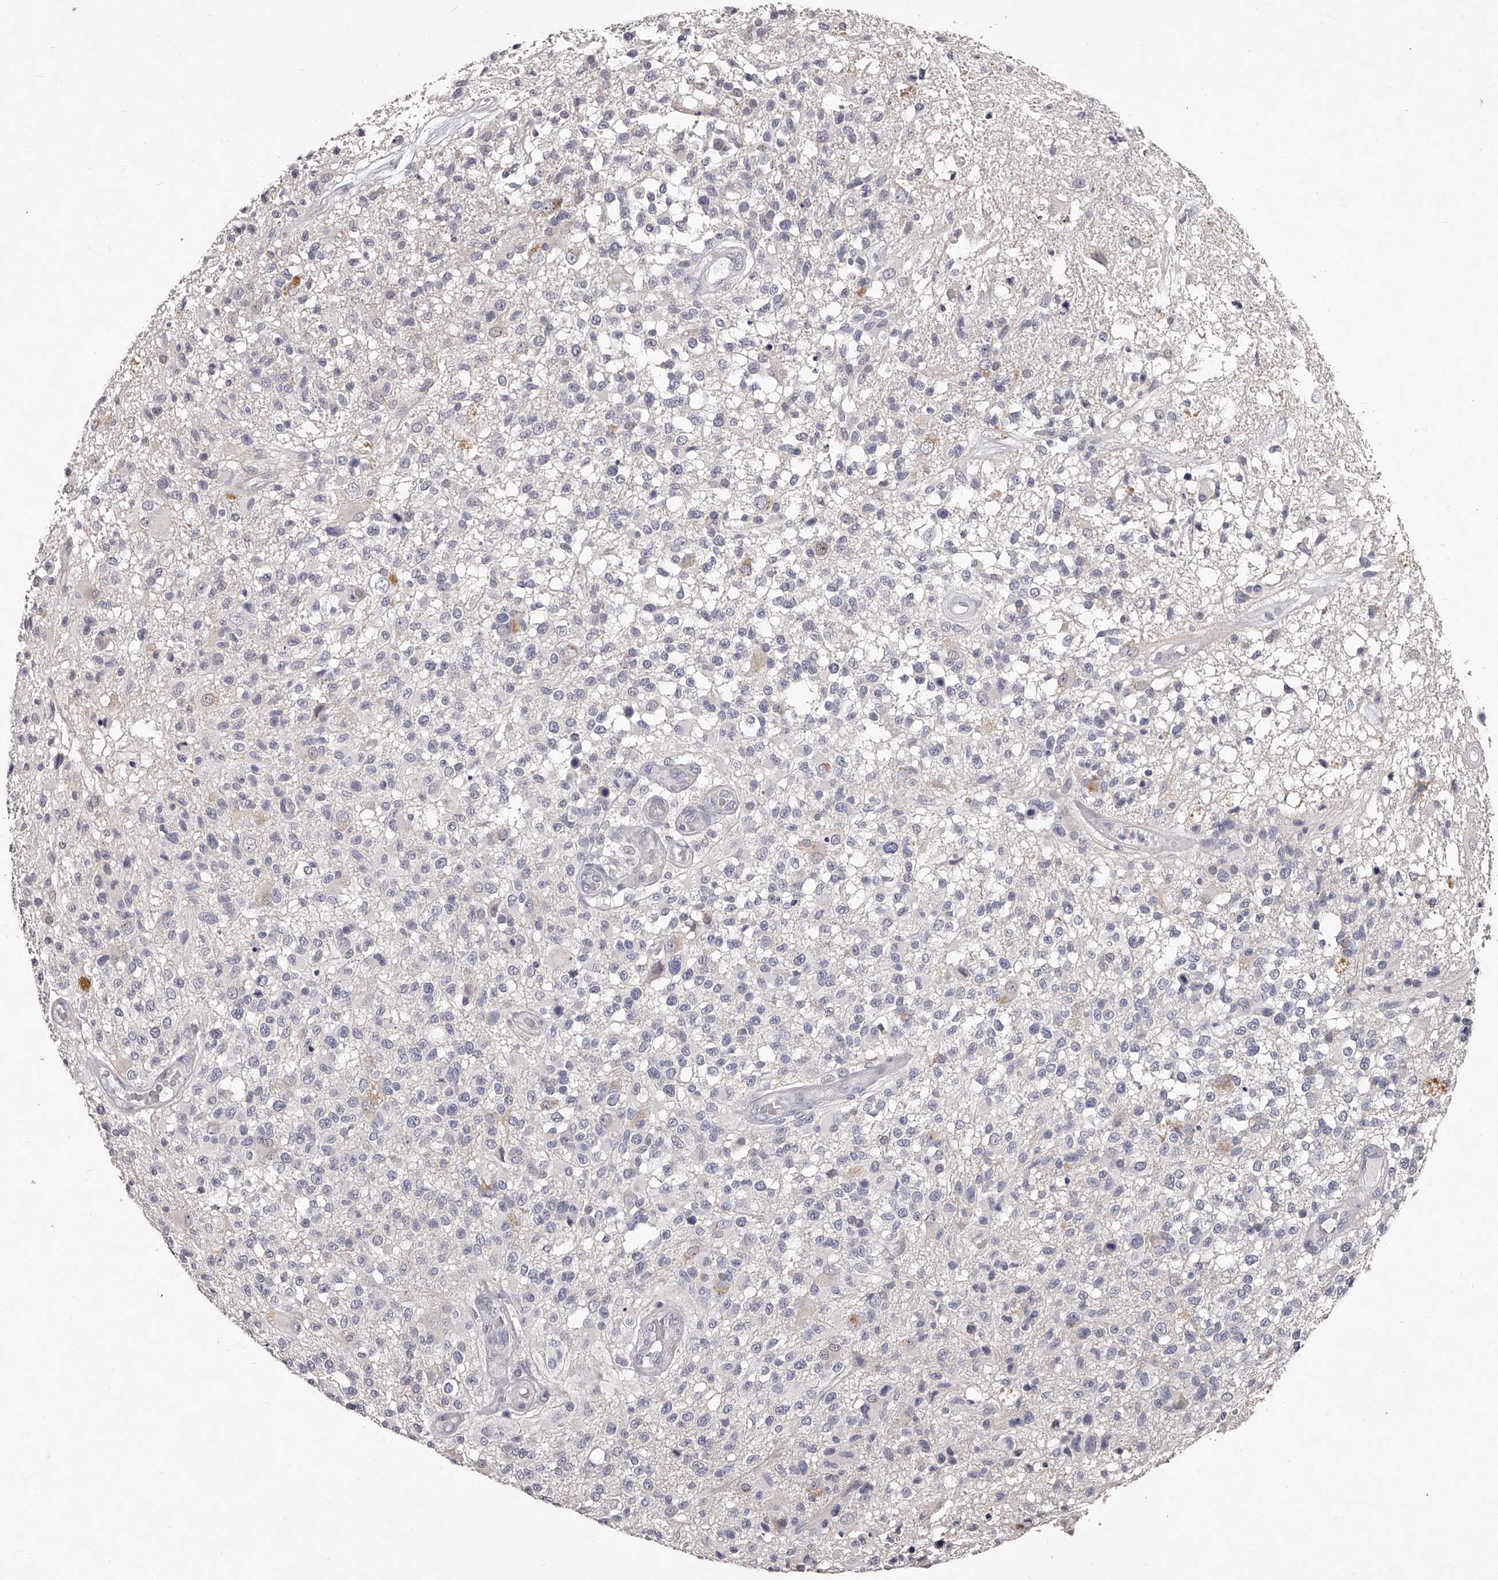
{"staining": {"intensity": "negative", "quantity": "none", "location": "none"}, "tissue": "glioma", "cell_type": "Tumor cells", "image_type": "cancer", "snomed": [{"axis": "morphology", "description": "Glioma, malignant, High grade"}, {"axis": "morphology", "description": "Glioblastoma, NOS"}, {"axis": "topography", "description": "Brain"}], "caption": "Malignant high-grade glioma was stained to show a protein in brown. There is no significant positivity in tumor cells.", "gene": "NT5DC1", "patient": {"sex": "male", "age": 60}}